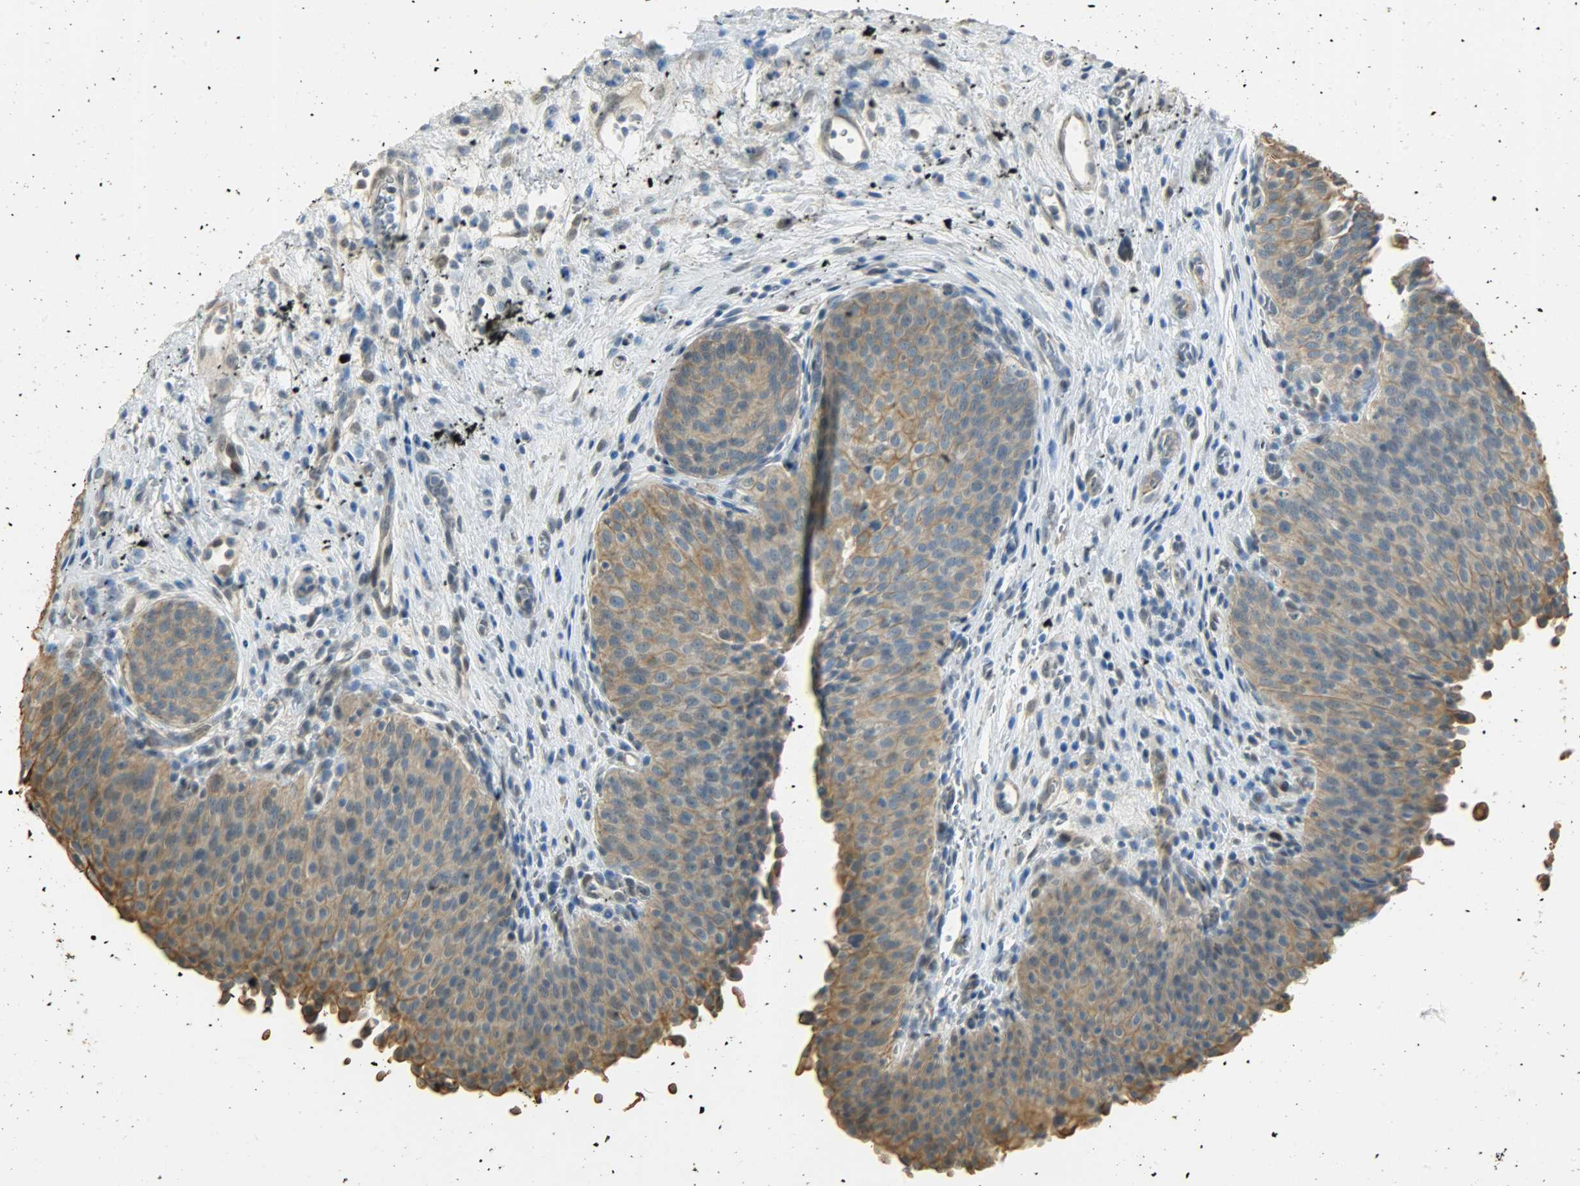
{"staining": {"intensity": "strong", "quantity": ">75%", "location": "cytoplasmic/membranous"}, "tissue": "urinary bladder", "cell_type": "Urothelial cells", "image_type": "normal", "snomed": [{"axis": "morphology", "description": "Normal tissue, NOS"}, {"axis": "morphology", "description": "Dysplasia, NOS"}, {"axis": "topography", "description": "Urinary bladder"}], "caption": "Human urinary bladder stained with a brown dye exhibits strong cytoplasmic/membranous positive positivity in approximately >75% of urothelial cells.", "gene": "USP13", "patient": {"sex": "male", "age": 35}}